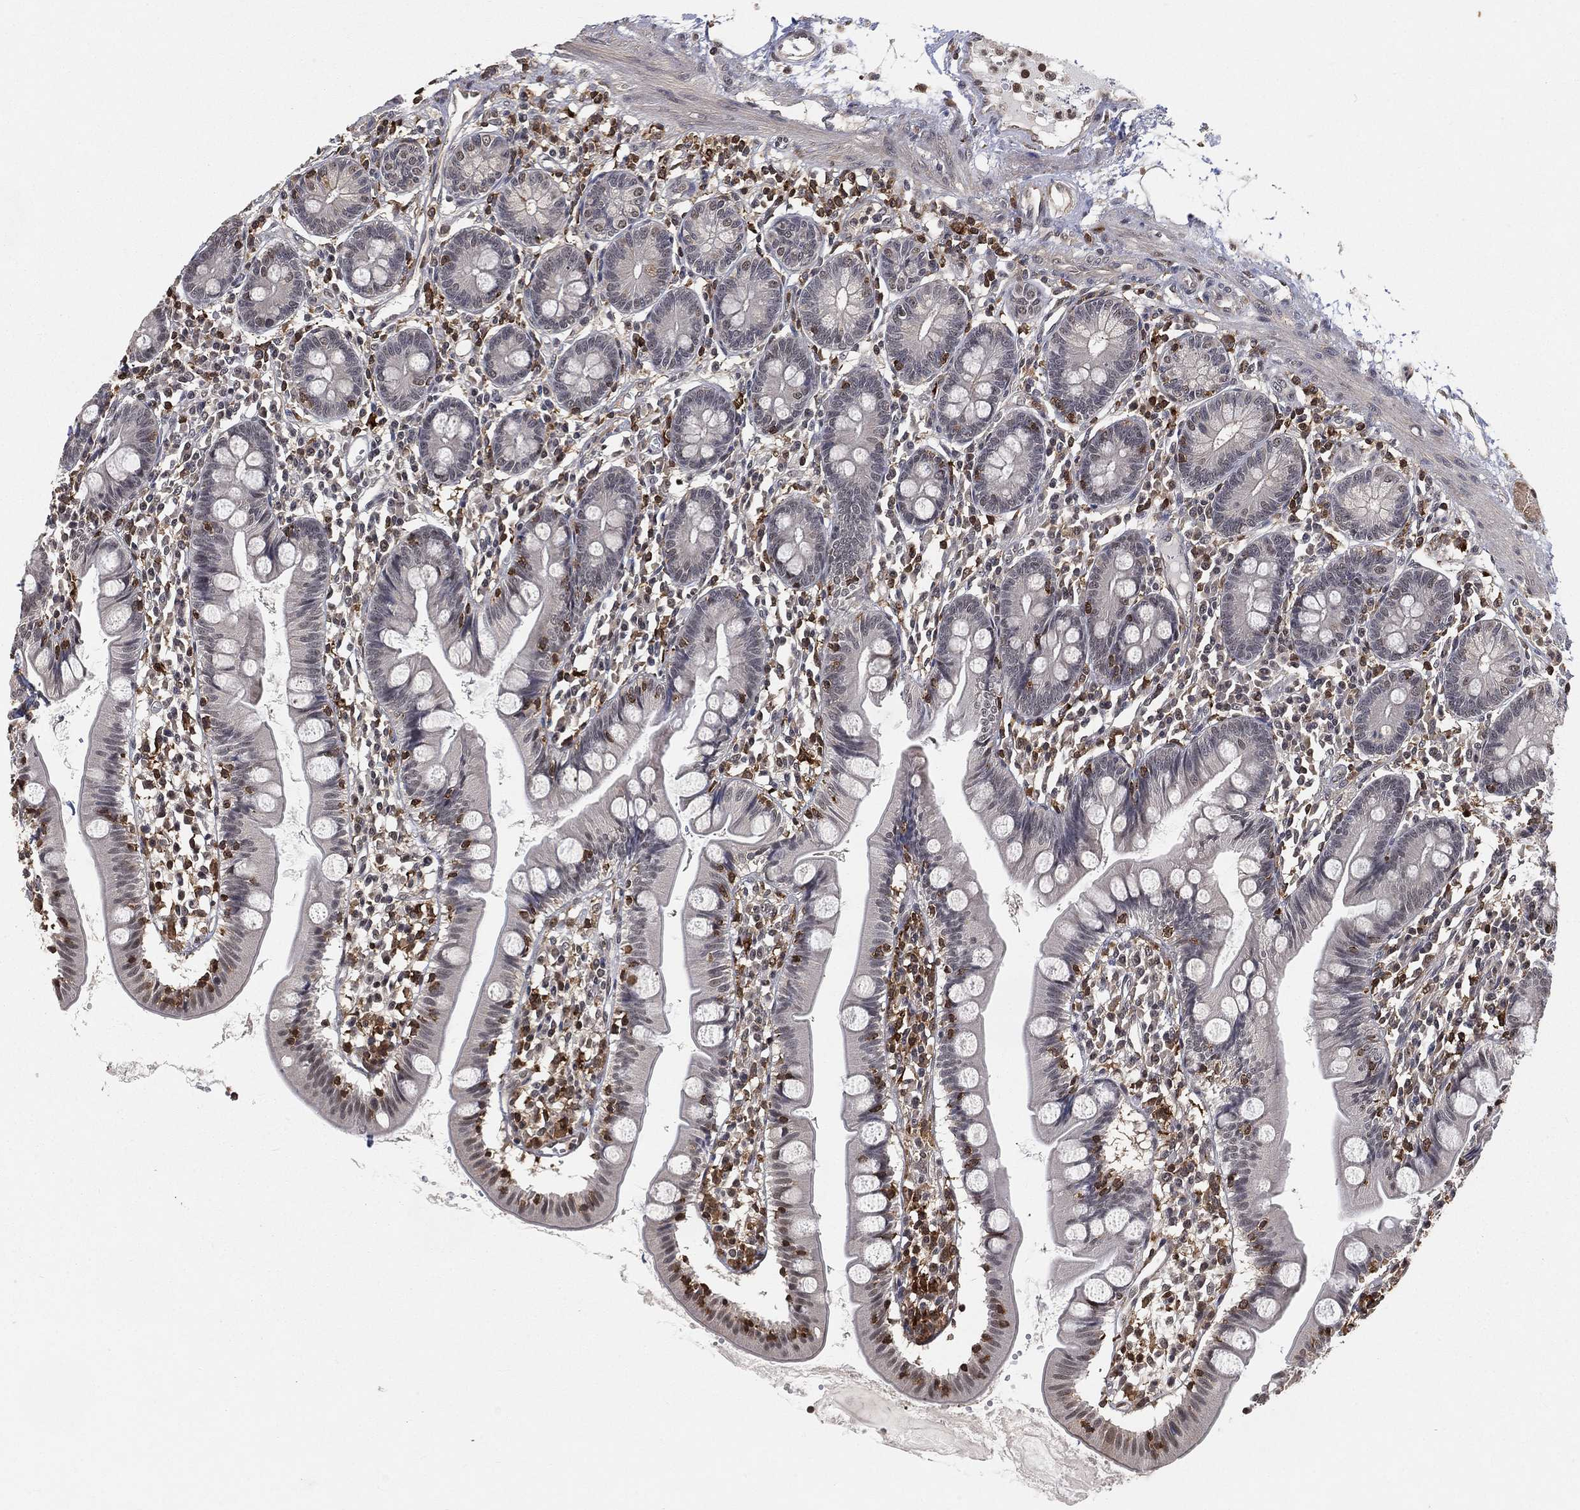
{"staining": {"intensity": "negative", "quantity": "none", "location": "none"}, "tissue": "small intestine", "cell_type": "Glandular cells", "image_type": "normal", "snomed": [{"axis": "morphology", "description": "Normal tissue, NOS"}, {"axis": "topography", "description": "Small intestine"}], "caption": "Immunohistochemistry (IHC) histopathology image of benign small intestine stained for a protein (brown), which exhibits no positivity in glandular cells.", "gene": "WDR26", "patient": {"sex": "male", "age": 88}}